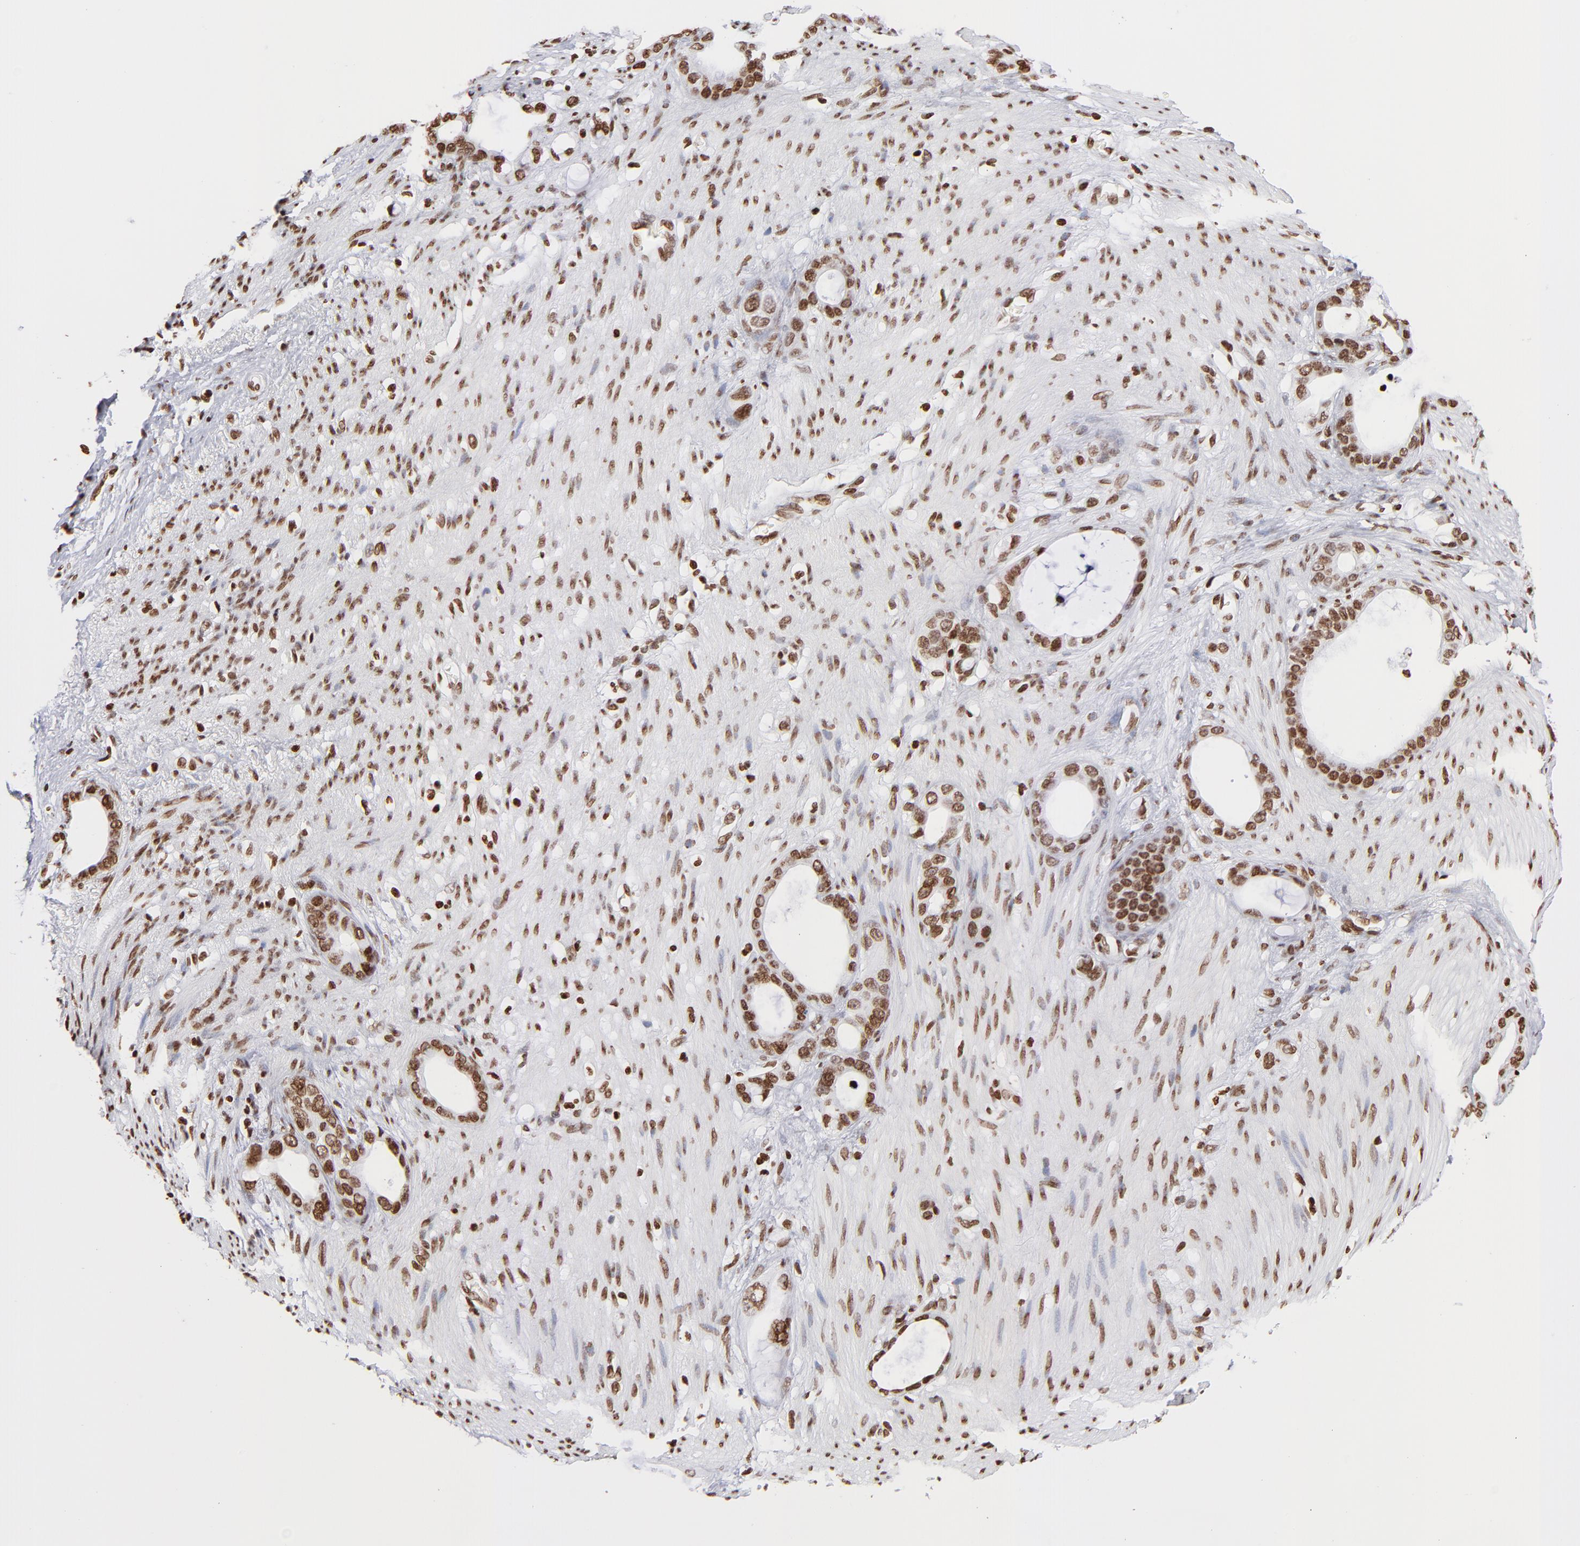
{"staining": {"intensity": "moderate", "quantity": ">75%", "location": "nuclear"}, "tissue": "stomach cancer", "cell_type": "Tumor cells", "image_type": "cancer", "snomed": [{"axis": "morphology", "description": "Adenocarcinoma, NOS"}, {"axis": "topography", "description": "Stomach"}], "caption": "Tumor cells exhibit moderate nuclear staining in approximately >75% of cells in stomach cancer.", "gene": "RTL4", "patient": {"sex": "female", "age": 75}}